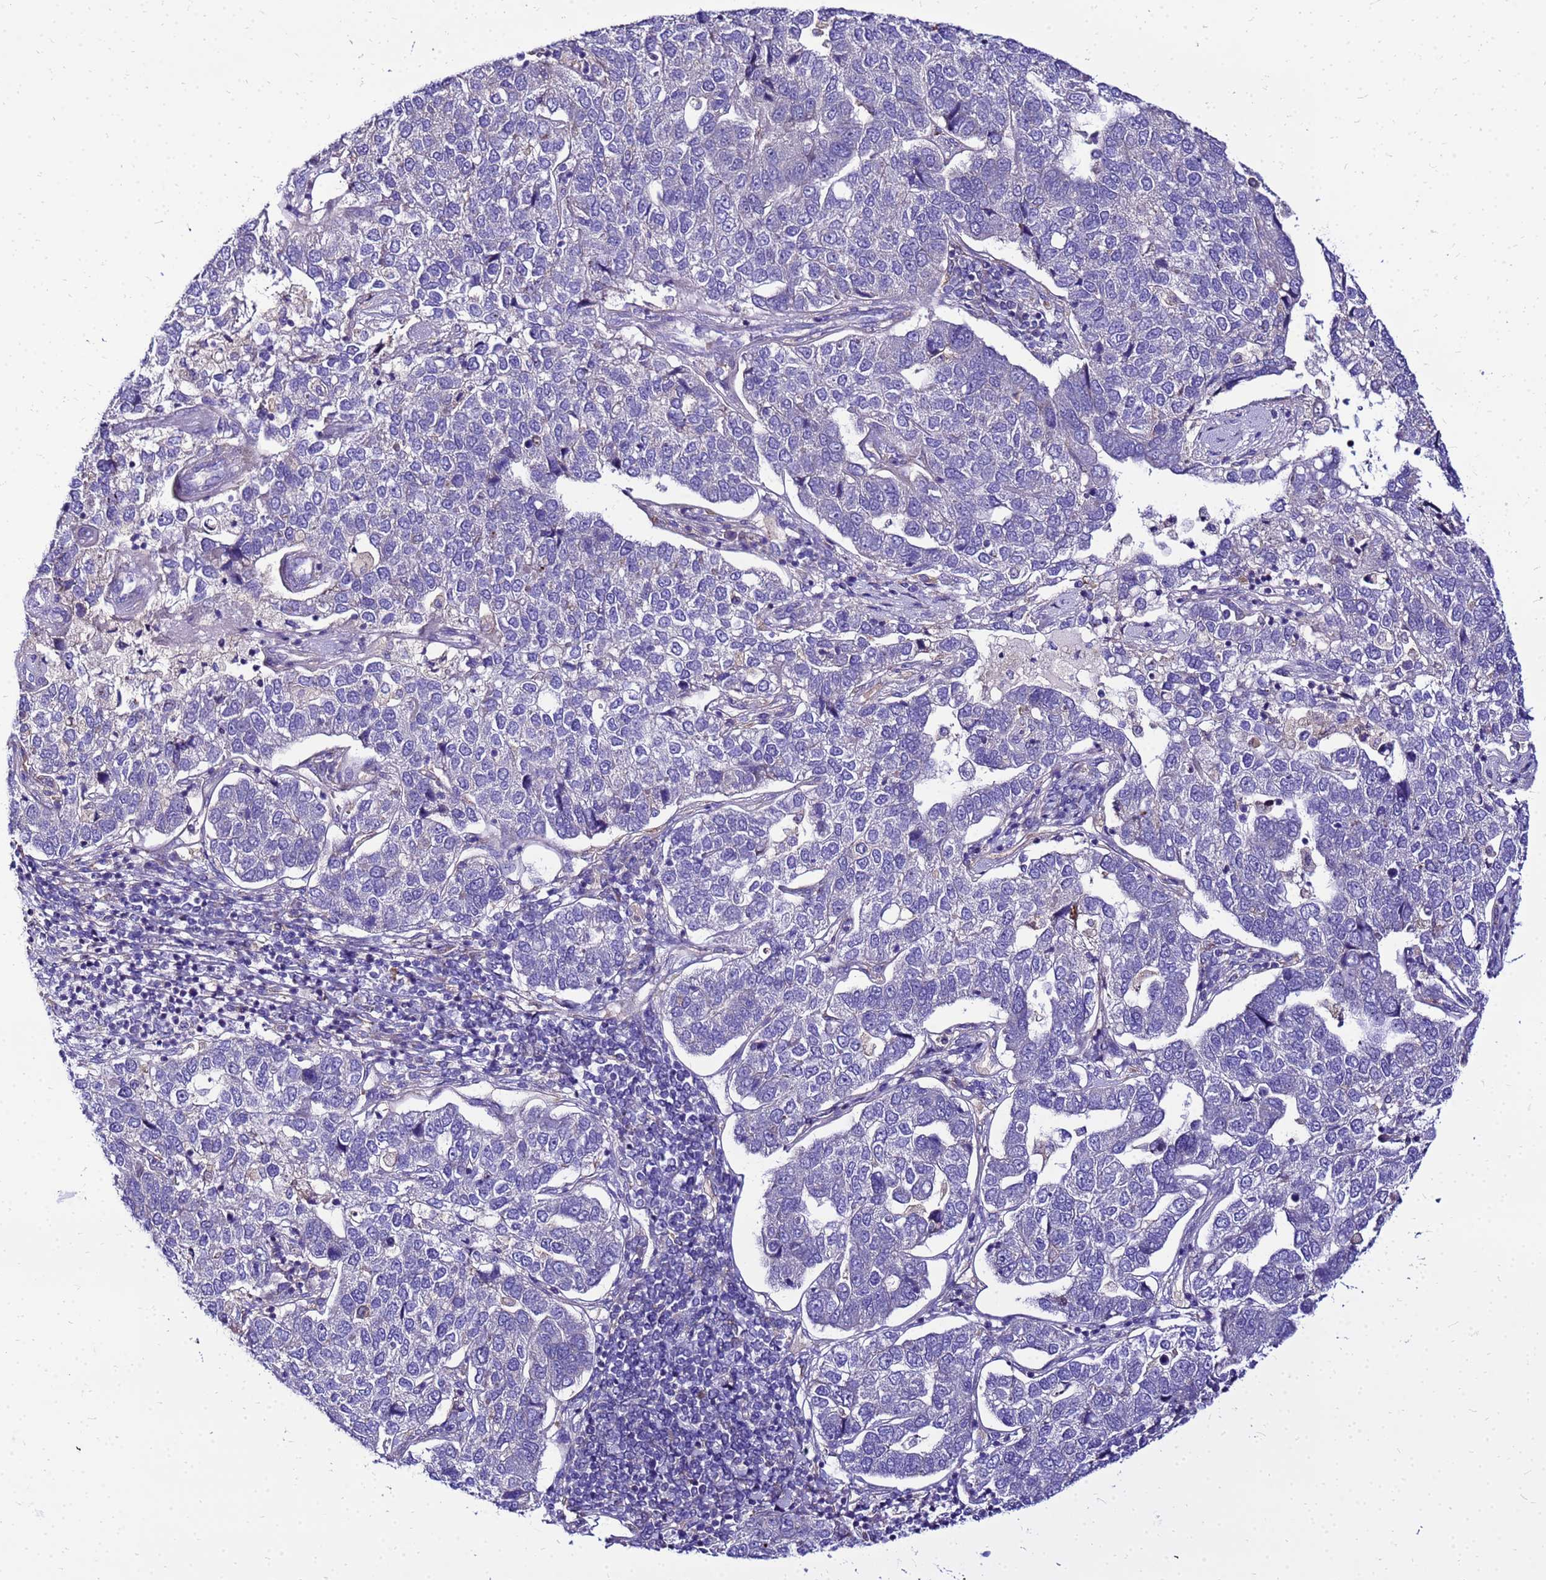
{"staining": {"intensity": "negative", "quantity": "none", "location": "none"}, "tissue": "pancreatic cancer", "cell_type": "Tumor cells", "image_type": "cancer", "snomed": [{"axis": "morphology", "description": "Adenocarcinoma, NOS"}, {"axis": "topography", "description": "Pancreas"}], "caption": "Pancreatic adenocarcinoma stained for a protein using immunohistochemistry demonstrates no positivity tumor cells.", "gene": "HERC5", "patient": {"sex": "female", "age": 61}}